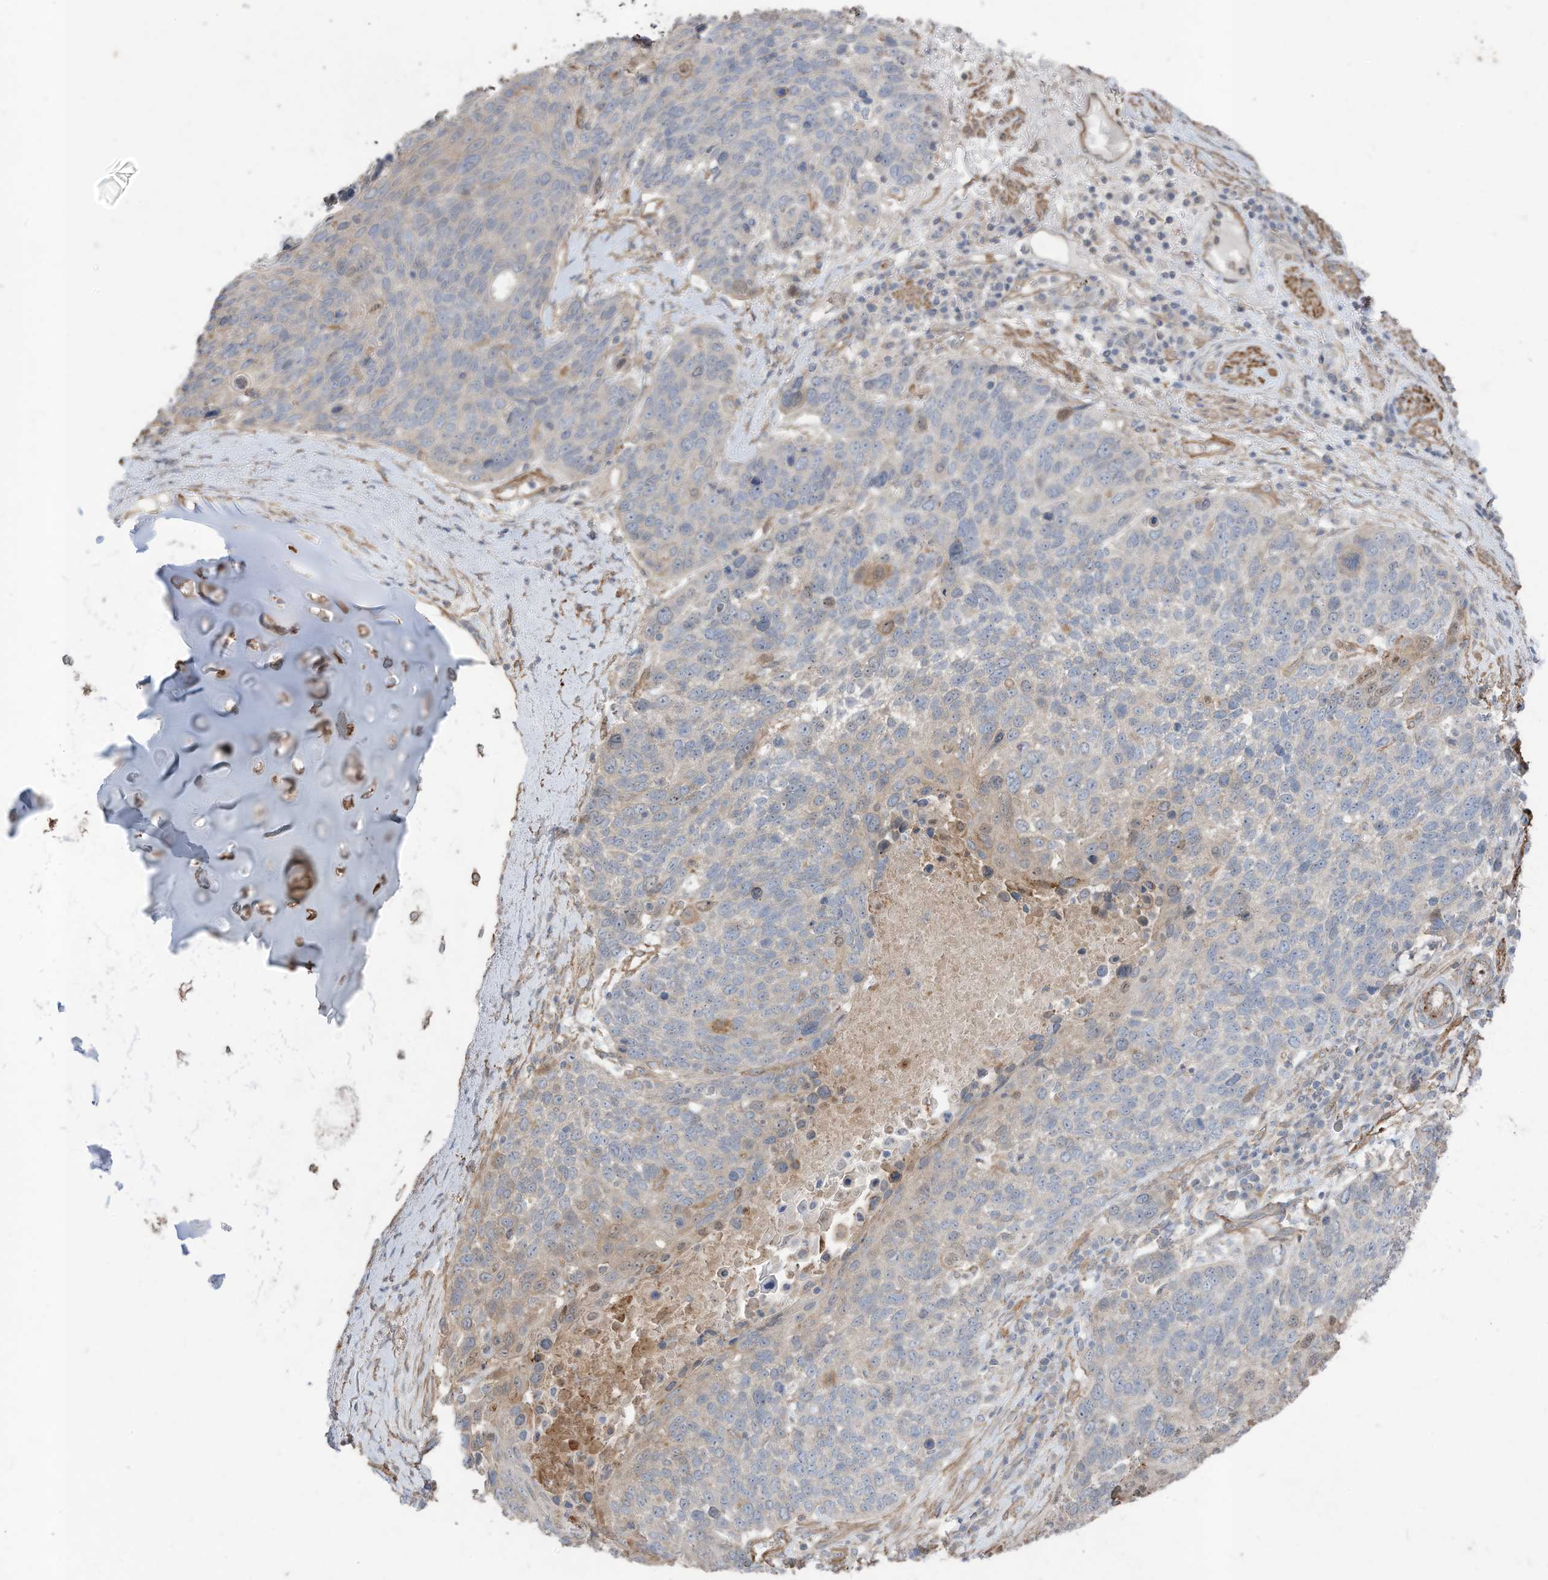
{"staining": {"intensity": "negative", "quantity": "none", "location": "none"}, "tissue": "lung cancer", "cell_type": "Tumor cells", "image_type": "cancer", "snomed": [{"axis": "morphology", "description": "Squamous cell carcinoma, NOS"}, {"axis": "topography", "description": "Lung"}], "caption": "DAB (3,3'-diaminobenzidine) immunohistochemical staining of human squamous cell carcinoma (lung) exhibits no significant staining in tumor cells. (Stains: DAB (3,3'-diaminobenzidine) immunohistochemistry with hematoxylin counter stain, Microscopy: brightfield microscopy at high magnification).", "gene": "SLC17A7", "patient": {"sex": "male", "age": 66}}